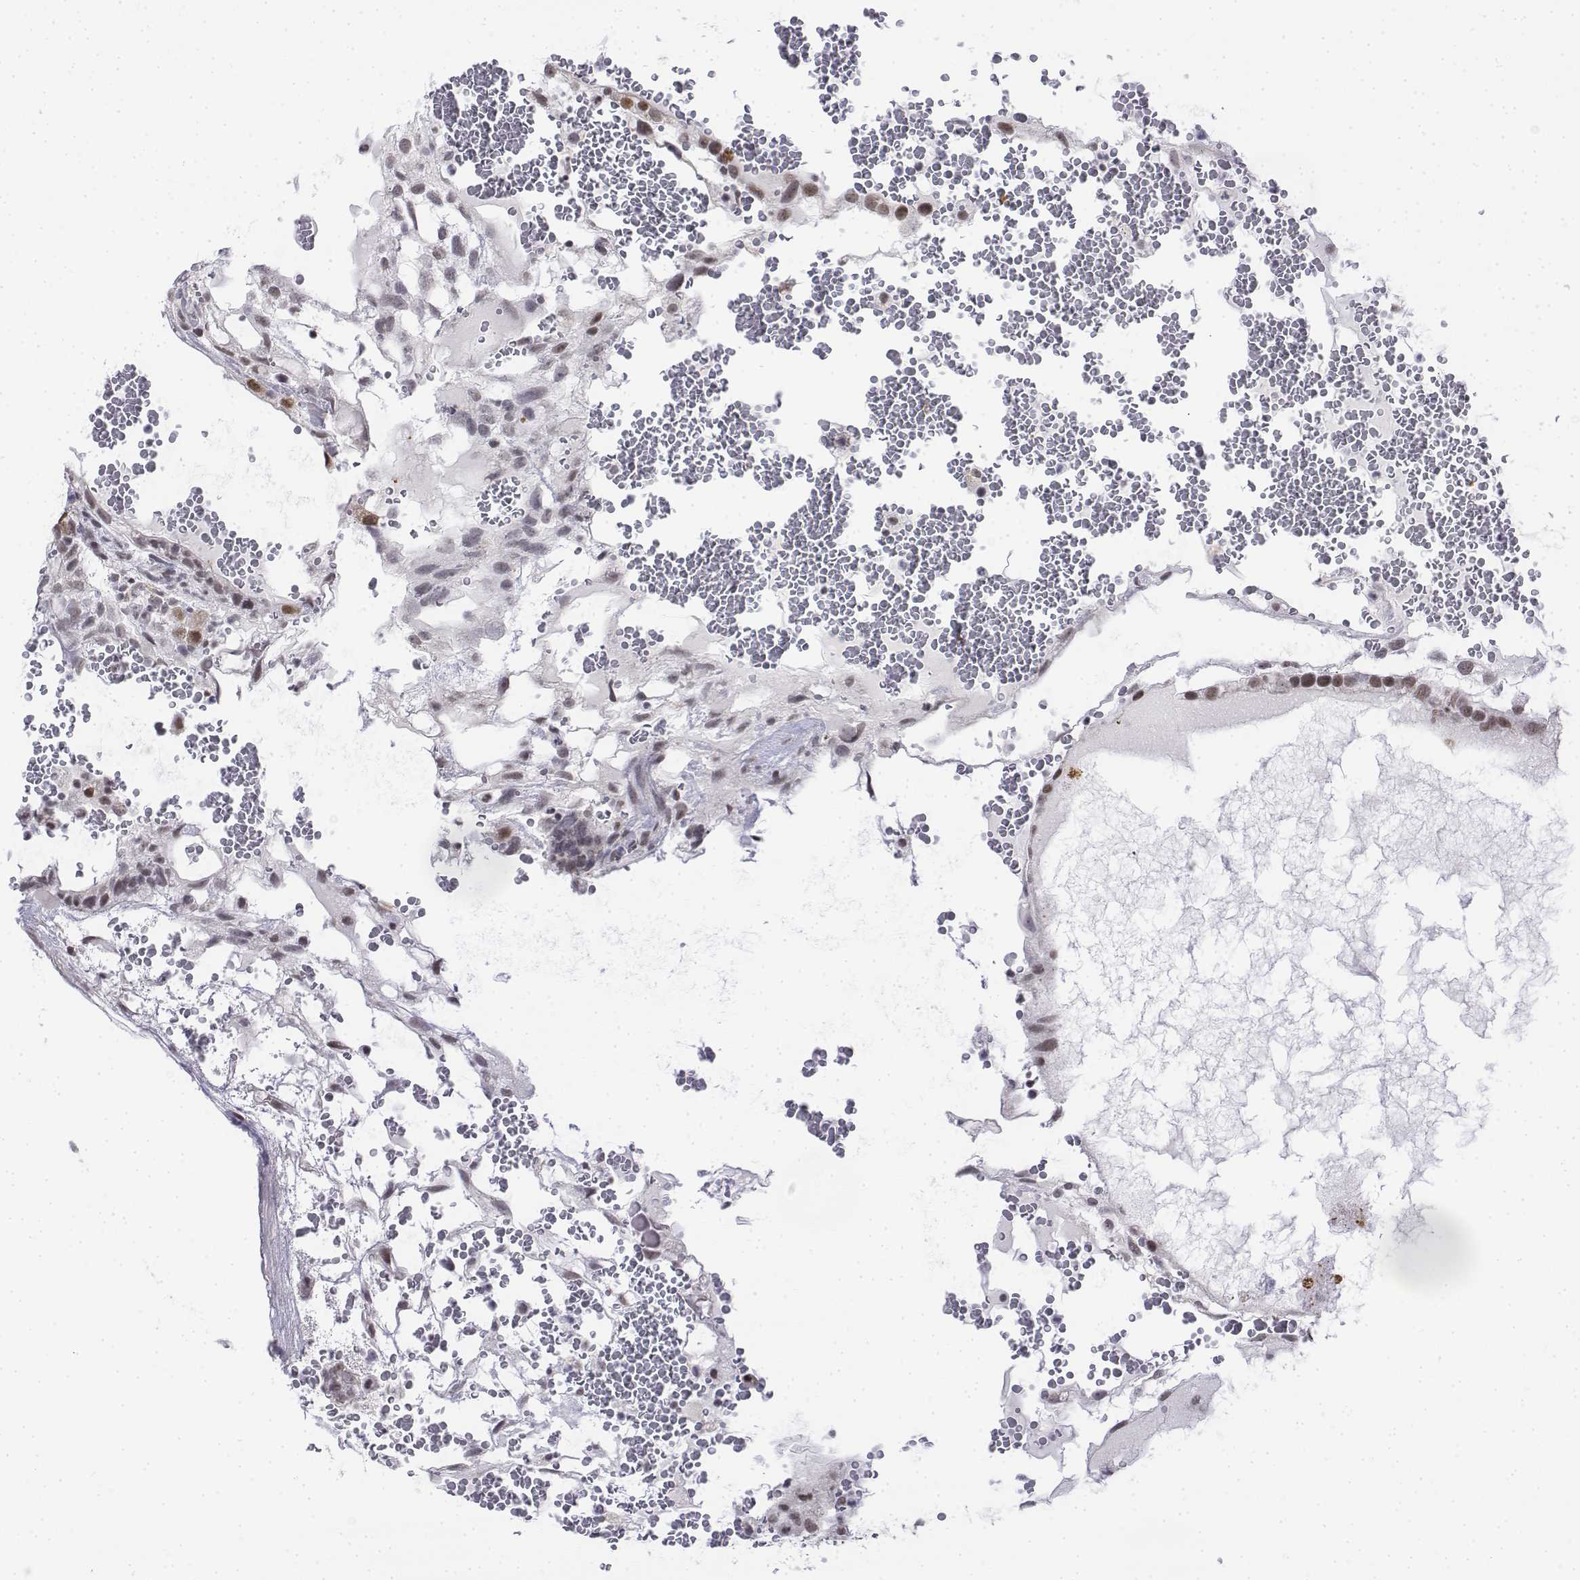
{"staining": {"intensity": "moderate", "quantity": ">75%", "location": "nuclear"}, "tissue": "testis cancer", "cell_type": "Tumor cells", "image_type": "cancer", "snomed": [{"axis": "morphology", "description": "Normal tissue, NOS"}, {"axis": "morphology", "description": "Carcinoma, Embryonal, NOS"}, {"axis": "topography", "description": "Testis"}], "caption": "Immunohistochemistry staining of embryonal carcinoma (testis), which shows medium levels of moderate nuclear expression in approximately >75% of tumor cells indicating moderate nuclear protein expression. The staining was performed using DAB (brown) for protein detection and nuclei were counterstained in hematoxylin (blue).", "gene": "SETD1A", "patient": {"sex": "male", "age": 32}}